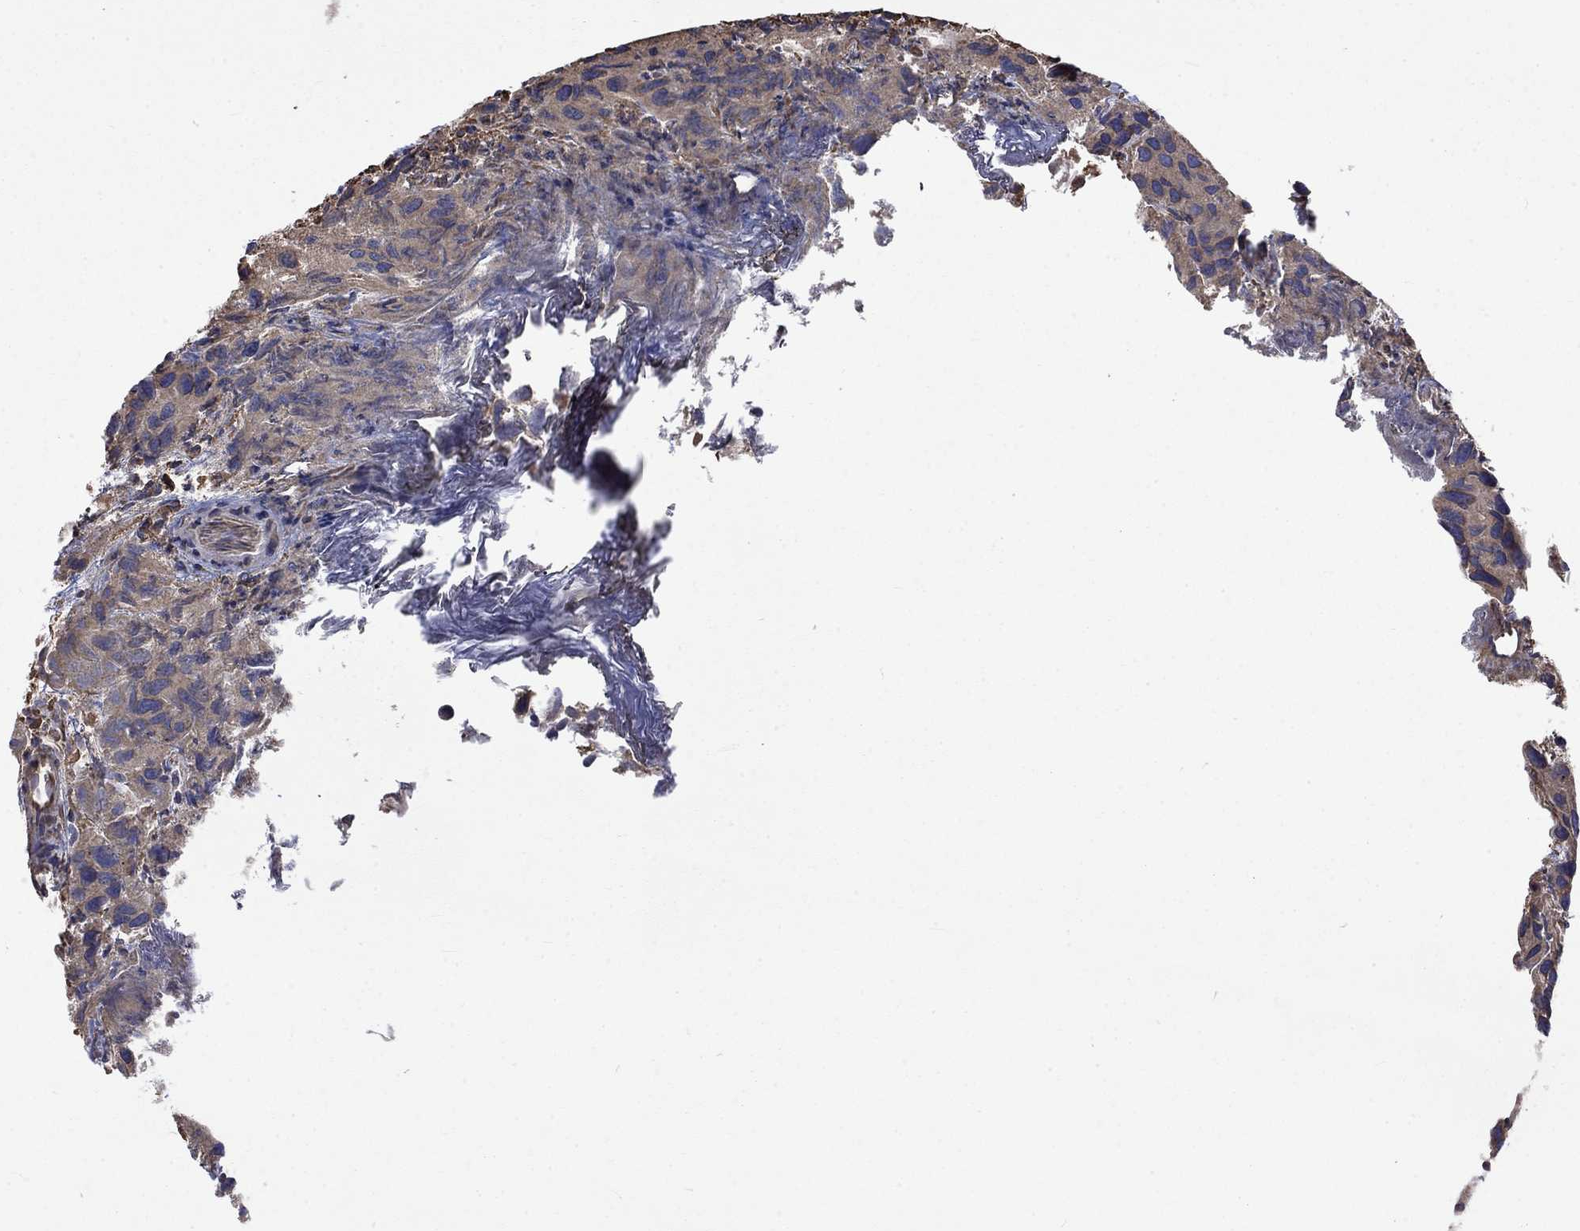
{"staining": {"intensity": "negative", "quantity": "none", "location": "none"}, "tissue": "urothelial cancer", "cell_type": "Tumor cells", "image_type": "cancer", "snomed": [{"axis": "morphology", "description": "Urothelial carcinoma, High grade"}, {"axis": "topography", "description": "Urinary bladder"}], "caption": "This image is of high-grade urothelial carcinoma stained with immunohistochemistry (IHC) to label a protein in brown with the nuclei are counter-stained blue. There is no staining in tumor cells.", "gene": "ESRRA", "patient": {"sex": "male", "age": 79}}